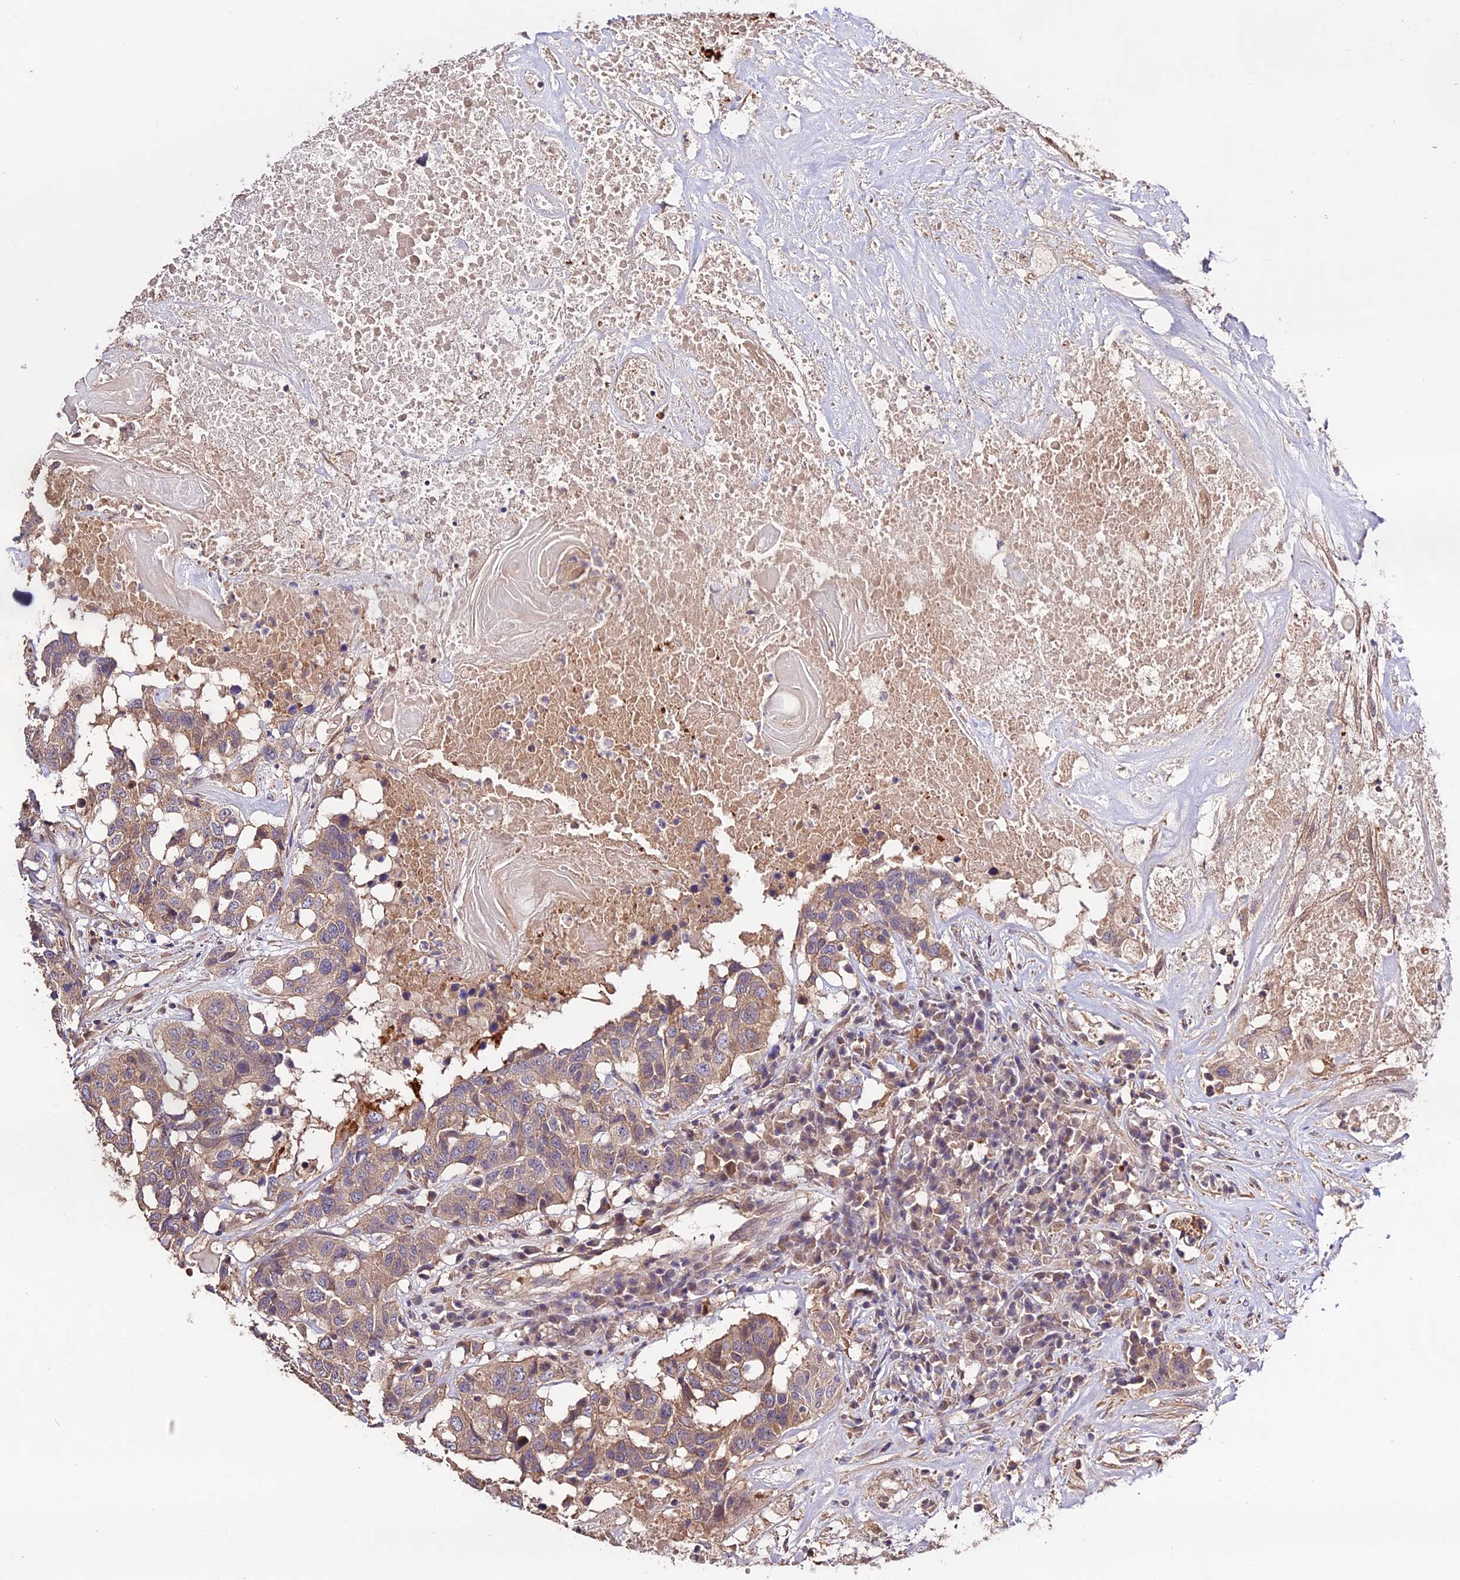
{"staining": {"intensity": "weak", "quantity": ">75%", "location": "cytoplasmic/membranous"}, "tissue": "head and neck cancer", "cell_type": "Tumor cells", "image_type": "cancer", "snomed": [{"axis": "morphology", "description": "Squamous cell carcinoma, NOS"}, {"axis": "topography", "description": "Head-Neck"}], "caption": "About >75% of tumor cells in human head and neck cancer (squamous cell carcinoma) demonstrate weak cytoplasmic/membranous protein staining as visualized by brown immunohistochemical staining.", "gene": "CES3", "patient": {"sex": "male", "age": 66}}